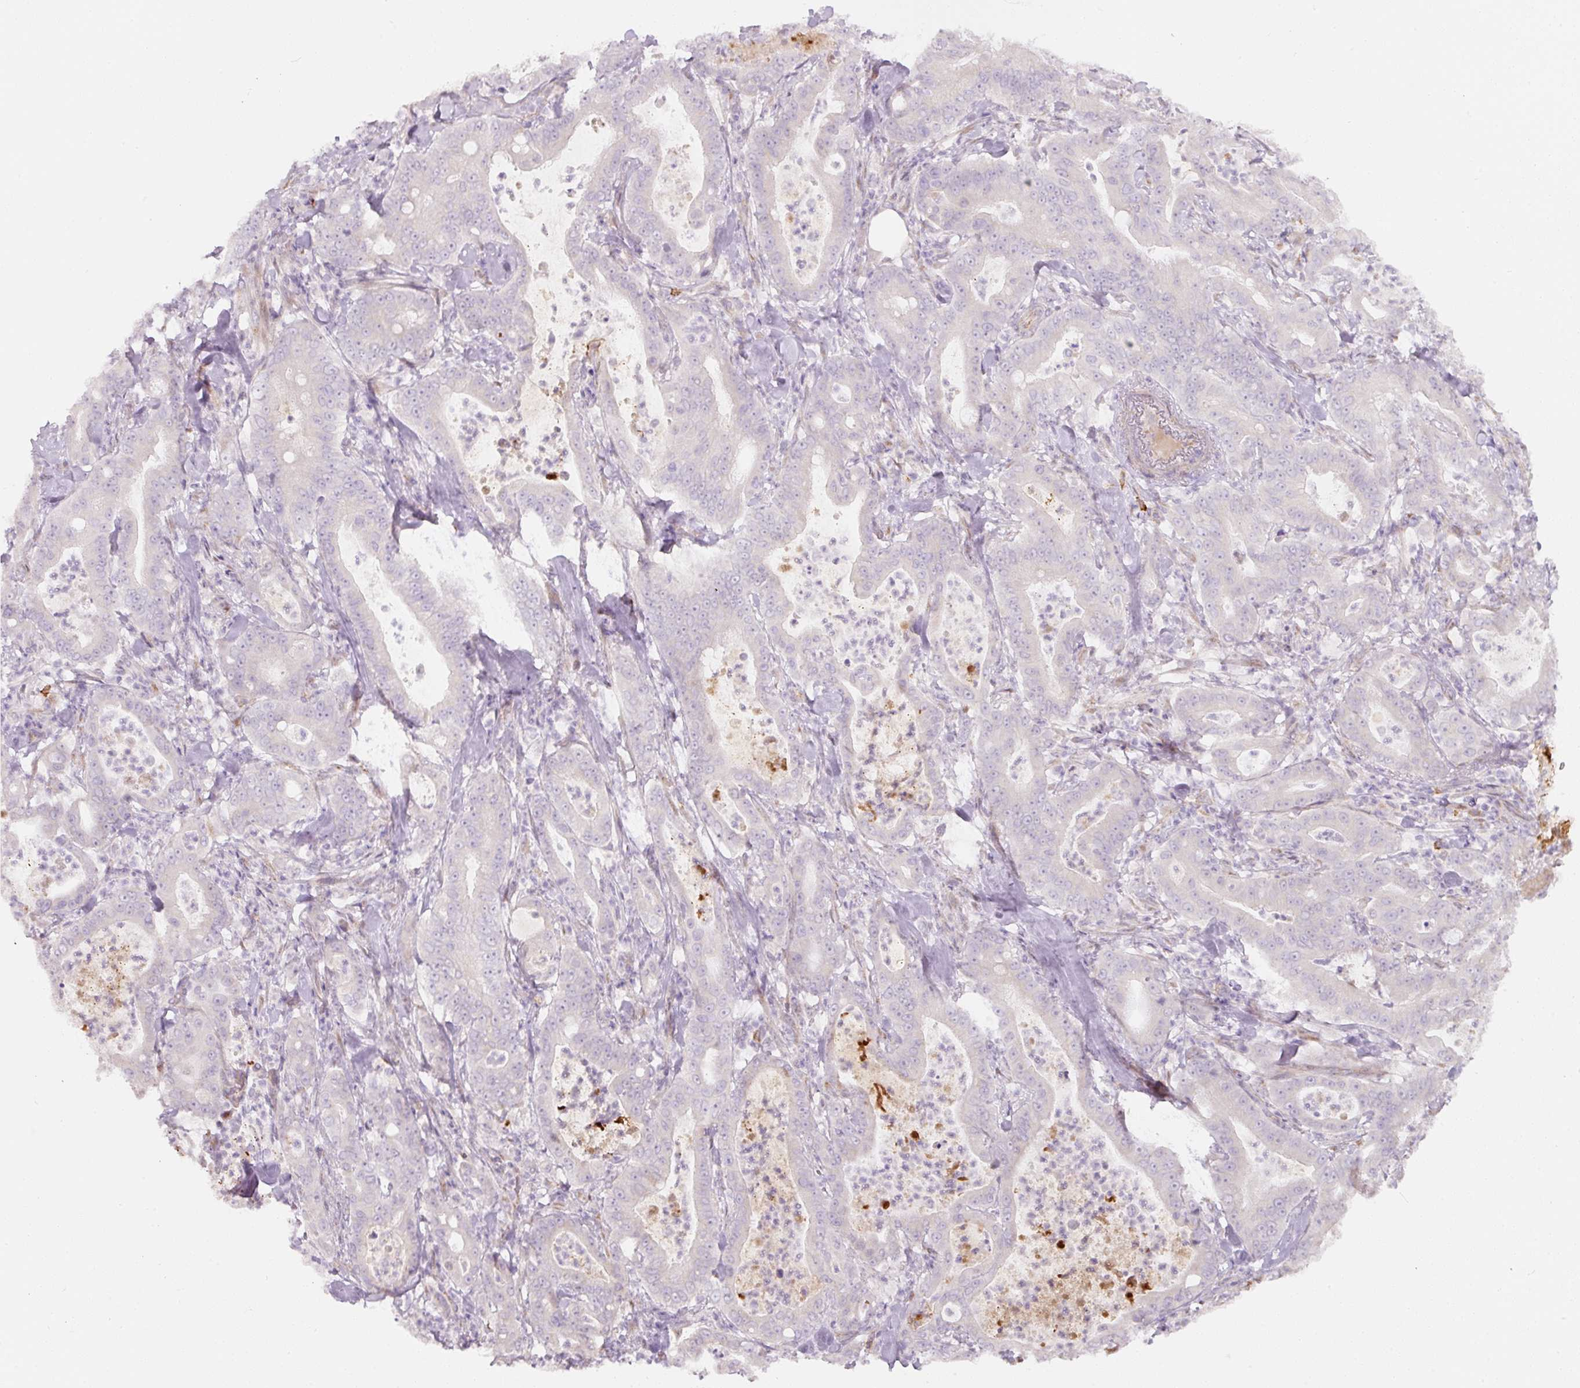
{"staining": {"intensity": "negative", "quantity": "none", "location": "none"}, "tissue": "pancreatic cancer", "cell_type": "Tumor cells", "image_type": "cancer", "snomed": [{"axis": "morphology", "description": "Adenocarcinoma, NOS"}, {"axis": "topography", "description": "Pancreas"}], "caption": "The histopathology image demonstrates no significant expression in tumor cells of adenocarcinoma (pancreatic).", "gene": "NBPF11", "patient": {"sex": "male", "age": 71}}